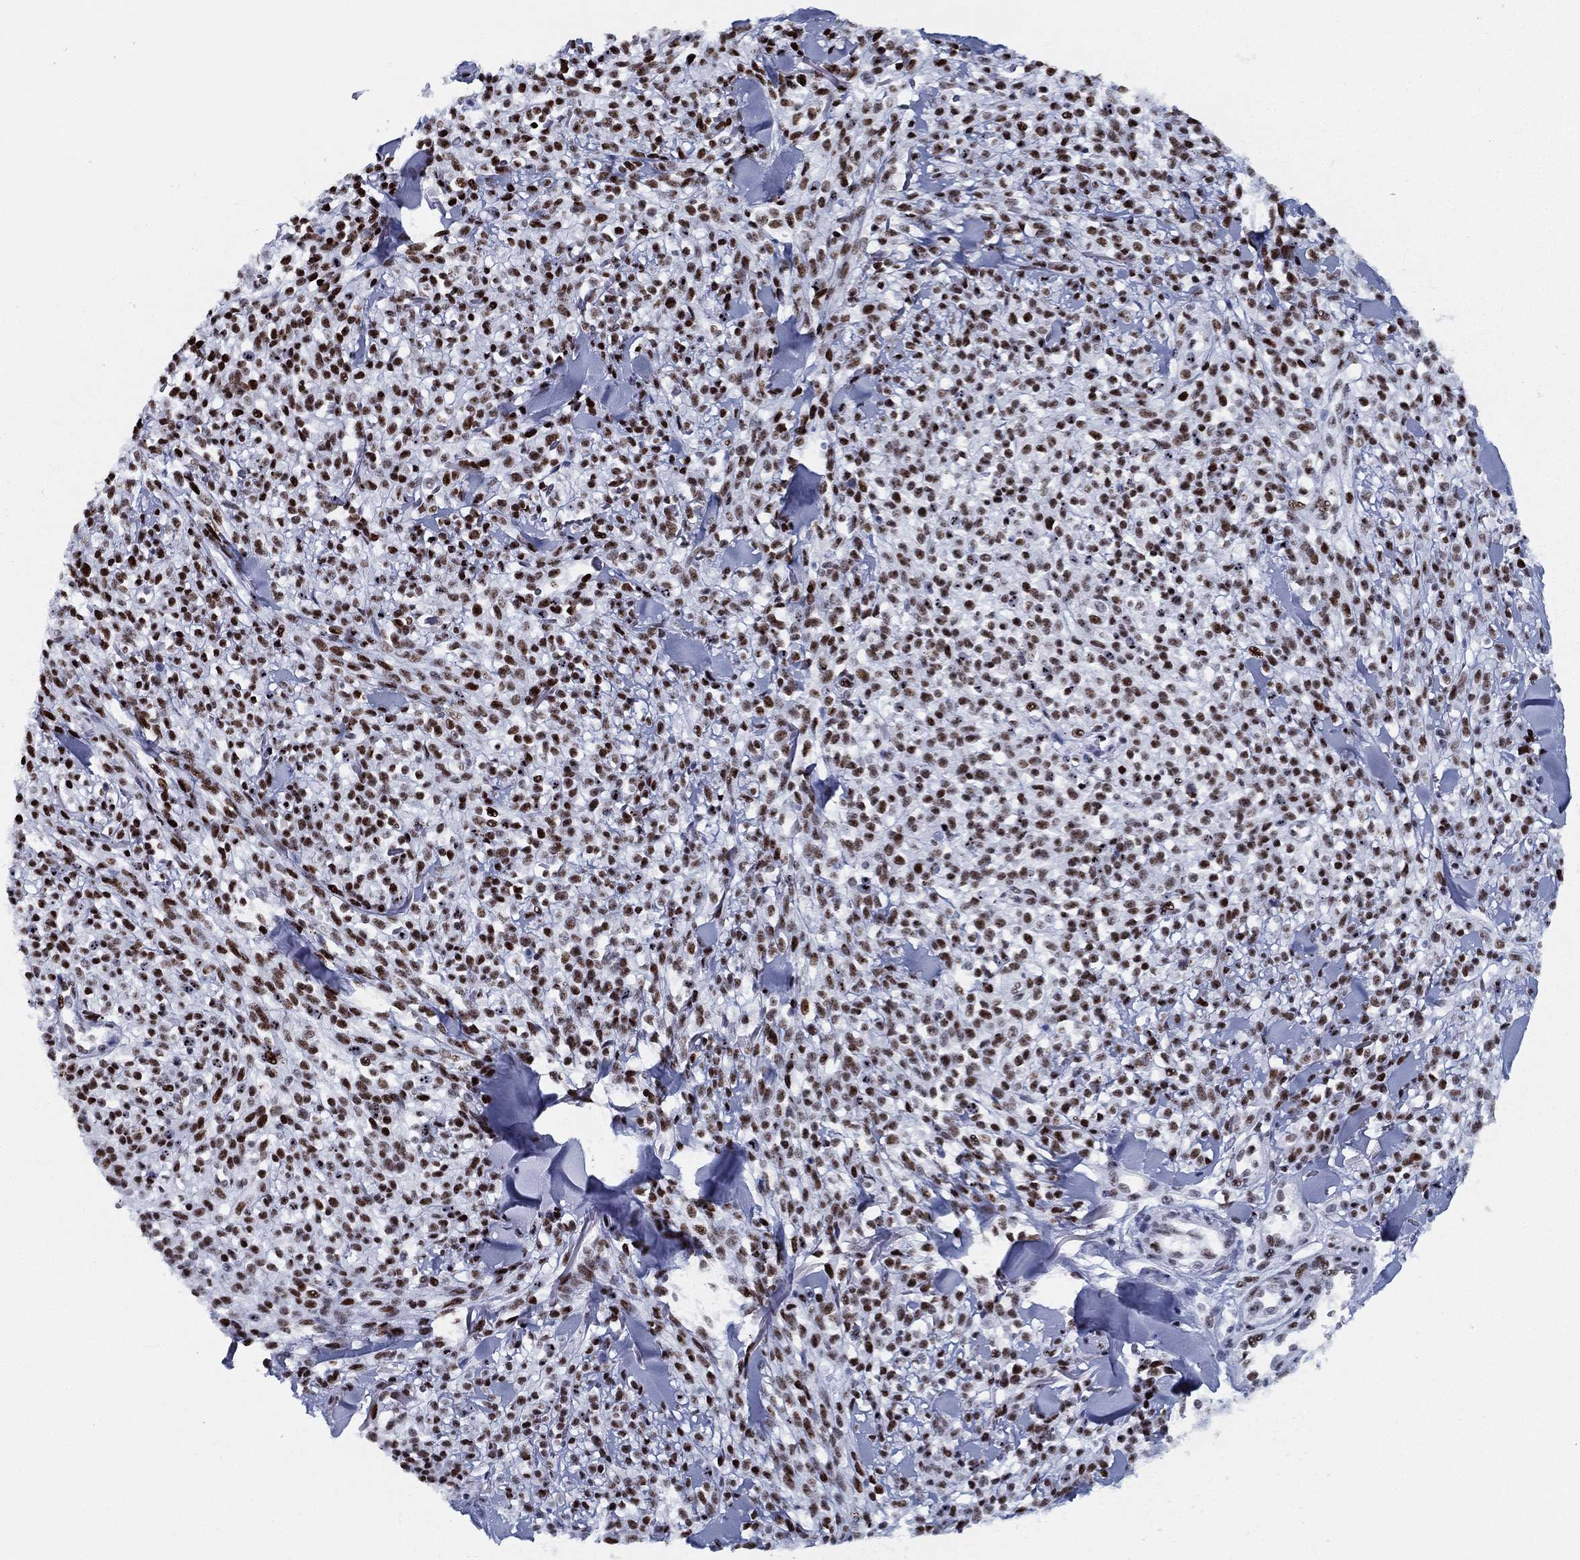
{"staining": {"intensity": "strong", "quantity": ">75%", "location": "nuclear"}, "tissue": "melanoma", "cell_type": "Tumor cells", "image_type": "cancer", "snomed": [{"axis": "morphology", "description": "Malignant melanoma, NOS"}, {"axis": "topography", "description": "Skin"}, {"axis": "topography", "description": "Skin of trunk"}], "caption": "A brown stain shows strong nuclear staining of a protein in human malignant melanoma tumor cells.", "gene": "CYB561D2", "patient": {"sex": "male", "age": 74}}